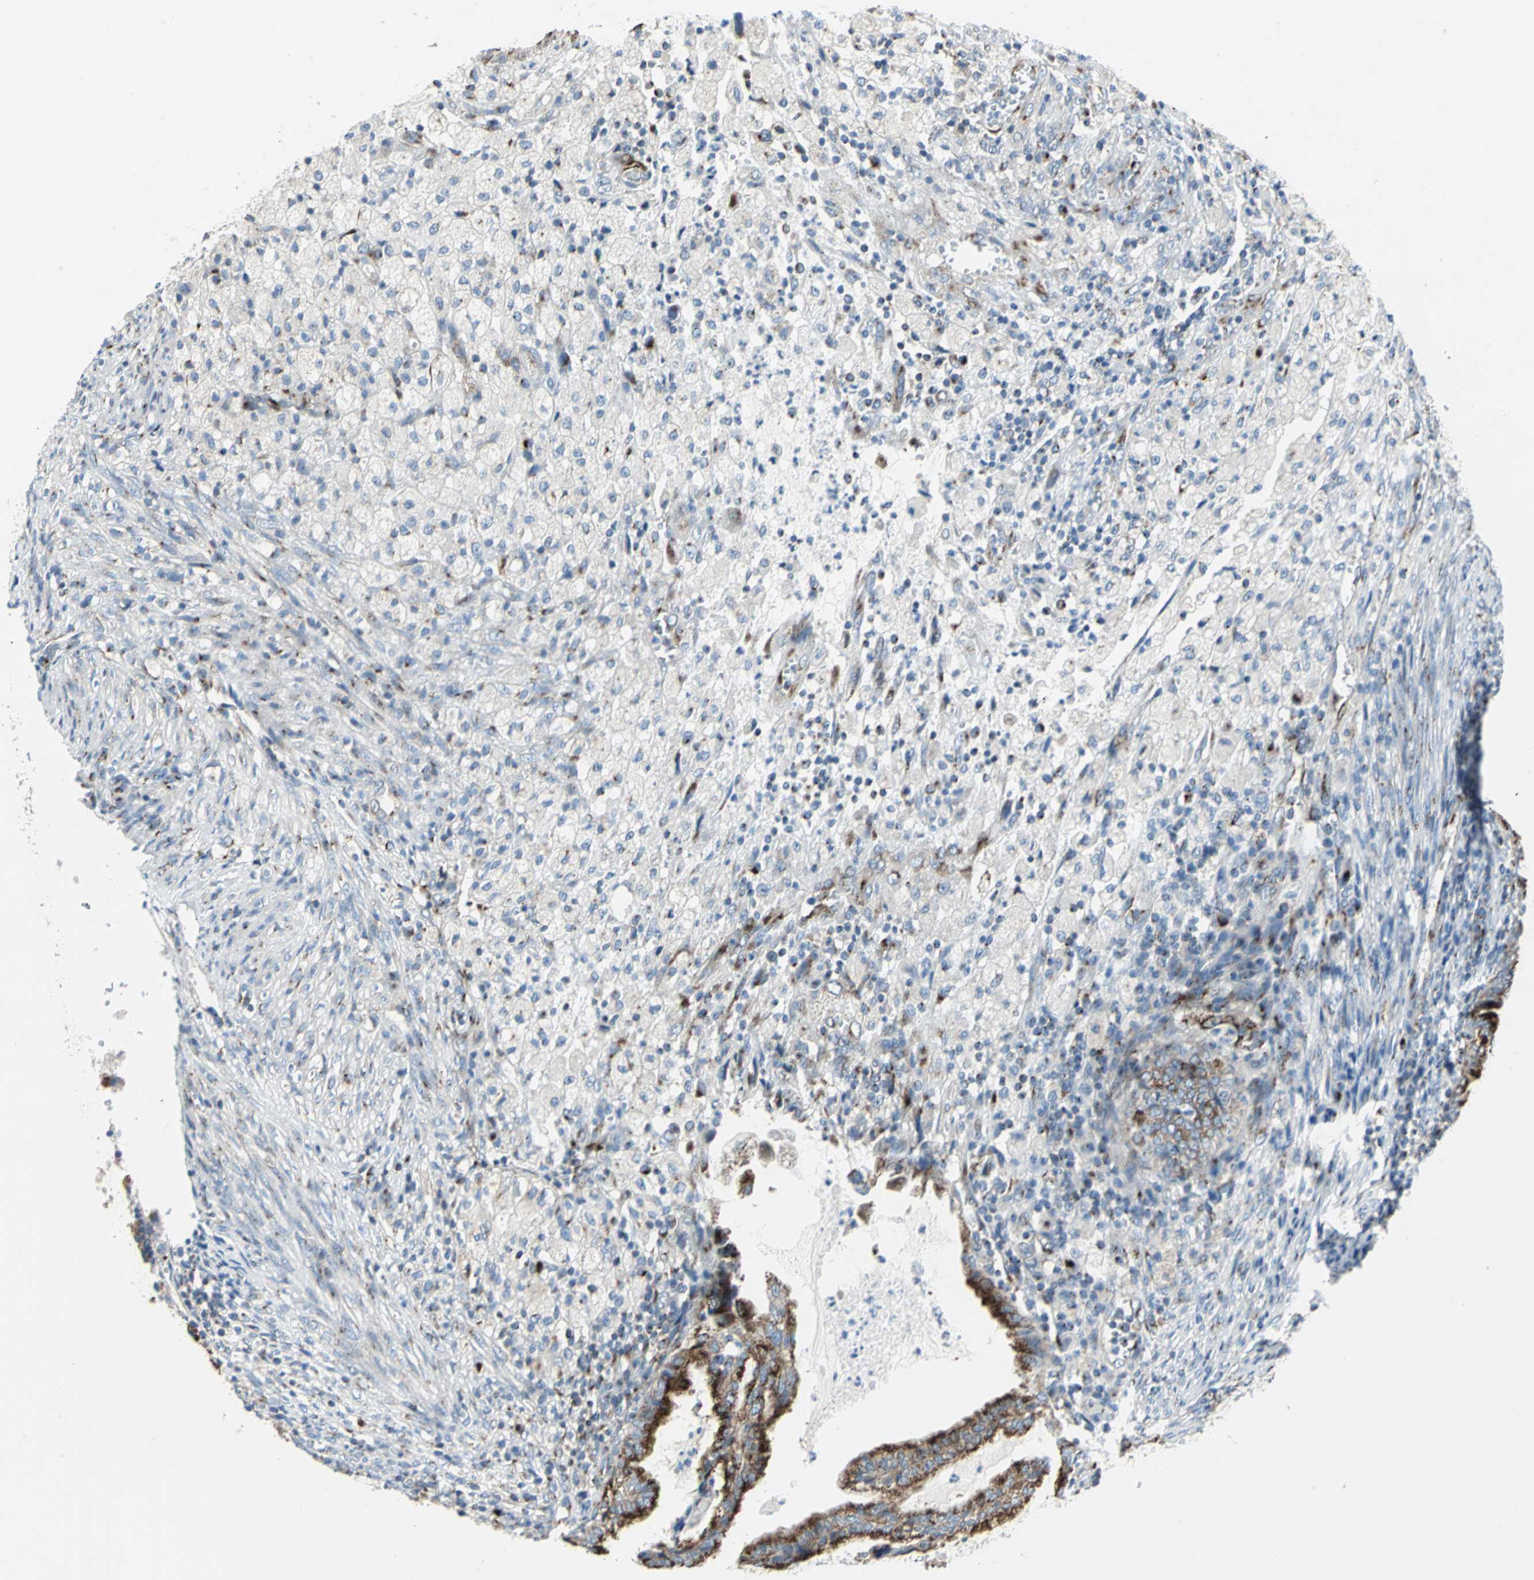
{"staining": {"intensity": "strong", "quantity": ">75%", "location": "cytoplasmic/membranous"}, "tissue": "cervical cancer", "cell_type": "Tumor cells", "image_type": "cancer", "snomed": [{"axis": "morphology", "description": "Normal tissue, NOS"}, {"axis": "morphology", "description": "Adenocarcinoma, NOS"}, {"axis": "topography", "description": "Cervix"}, {"axis": "topography", "description": "Endometrium"}], "caption": "Immunohistochemical staining of cervical adenocarcinoma demonstrates high levels of strong cytoplasmic/membranous protein staining in approximately >75% of tumor cells. (DAB (3,3'-diaminobenzidine) IHC, brown staining for protein, blue staining for nuclei).", "gene": "GPR3", "patient": {"sex": "female", "age": 86}}